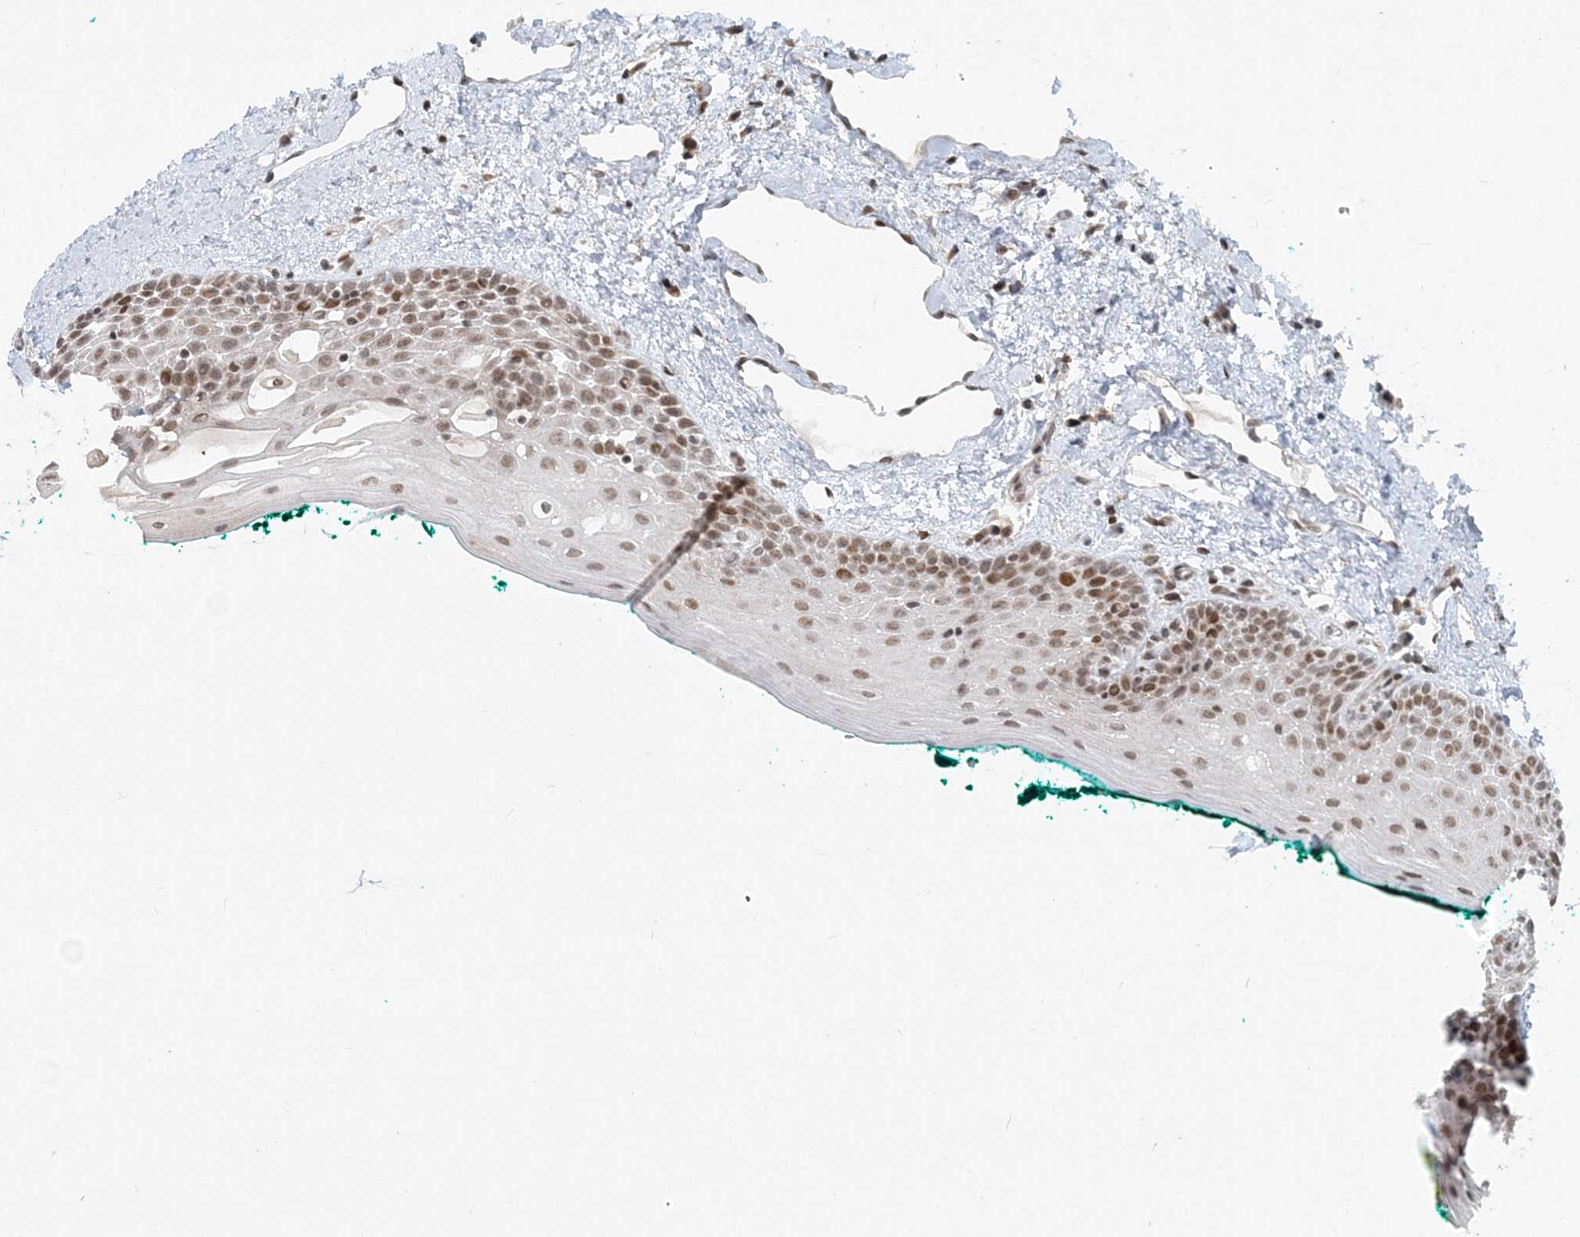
{"staining": {"intensity": "moderate", "quantity": "25%-75%", "location": "nuclear"}, "tissue": "oral mucosa", "cell_type": "Squamous epithelial cells", "image_type": "normal", "snomed": [{"axis": "morphology", "description": "Normal tissue, NOS"}, {"axis": "topography", "description": "Oral tissue"}], "caption": "Squamous epithelial cells show medium levels of moderate nuclear staining in about 25%-75% of cells in normal oral mucosa. Nuclei are stained in blue.", "gene": "BAZ1B", "patient": {"sex": "female", "age": 70}}